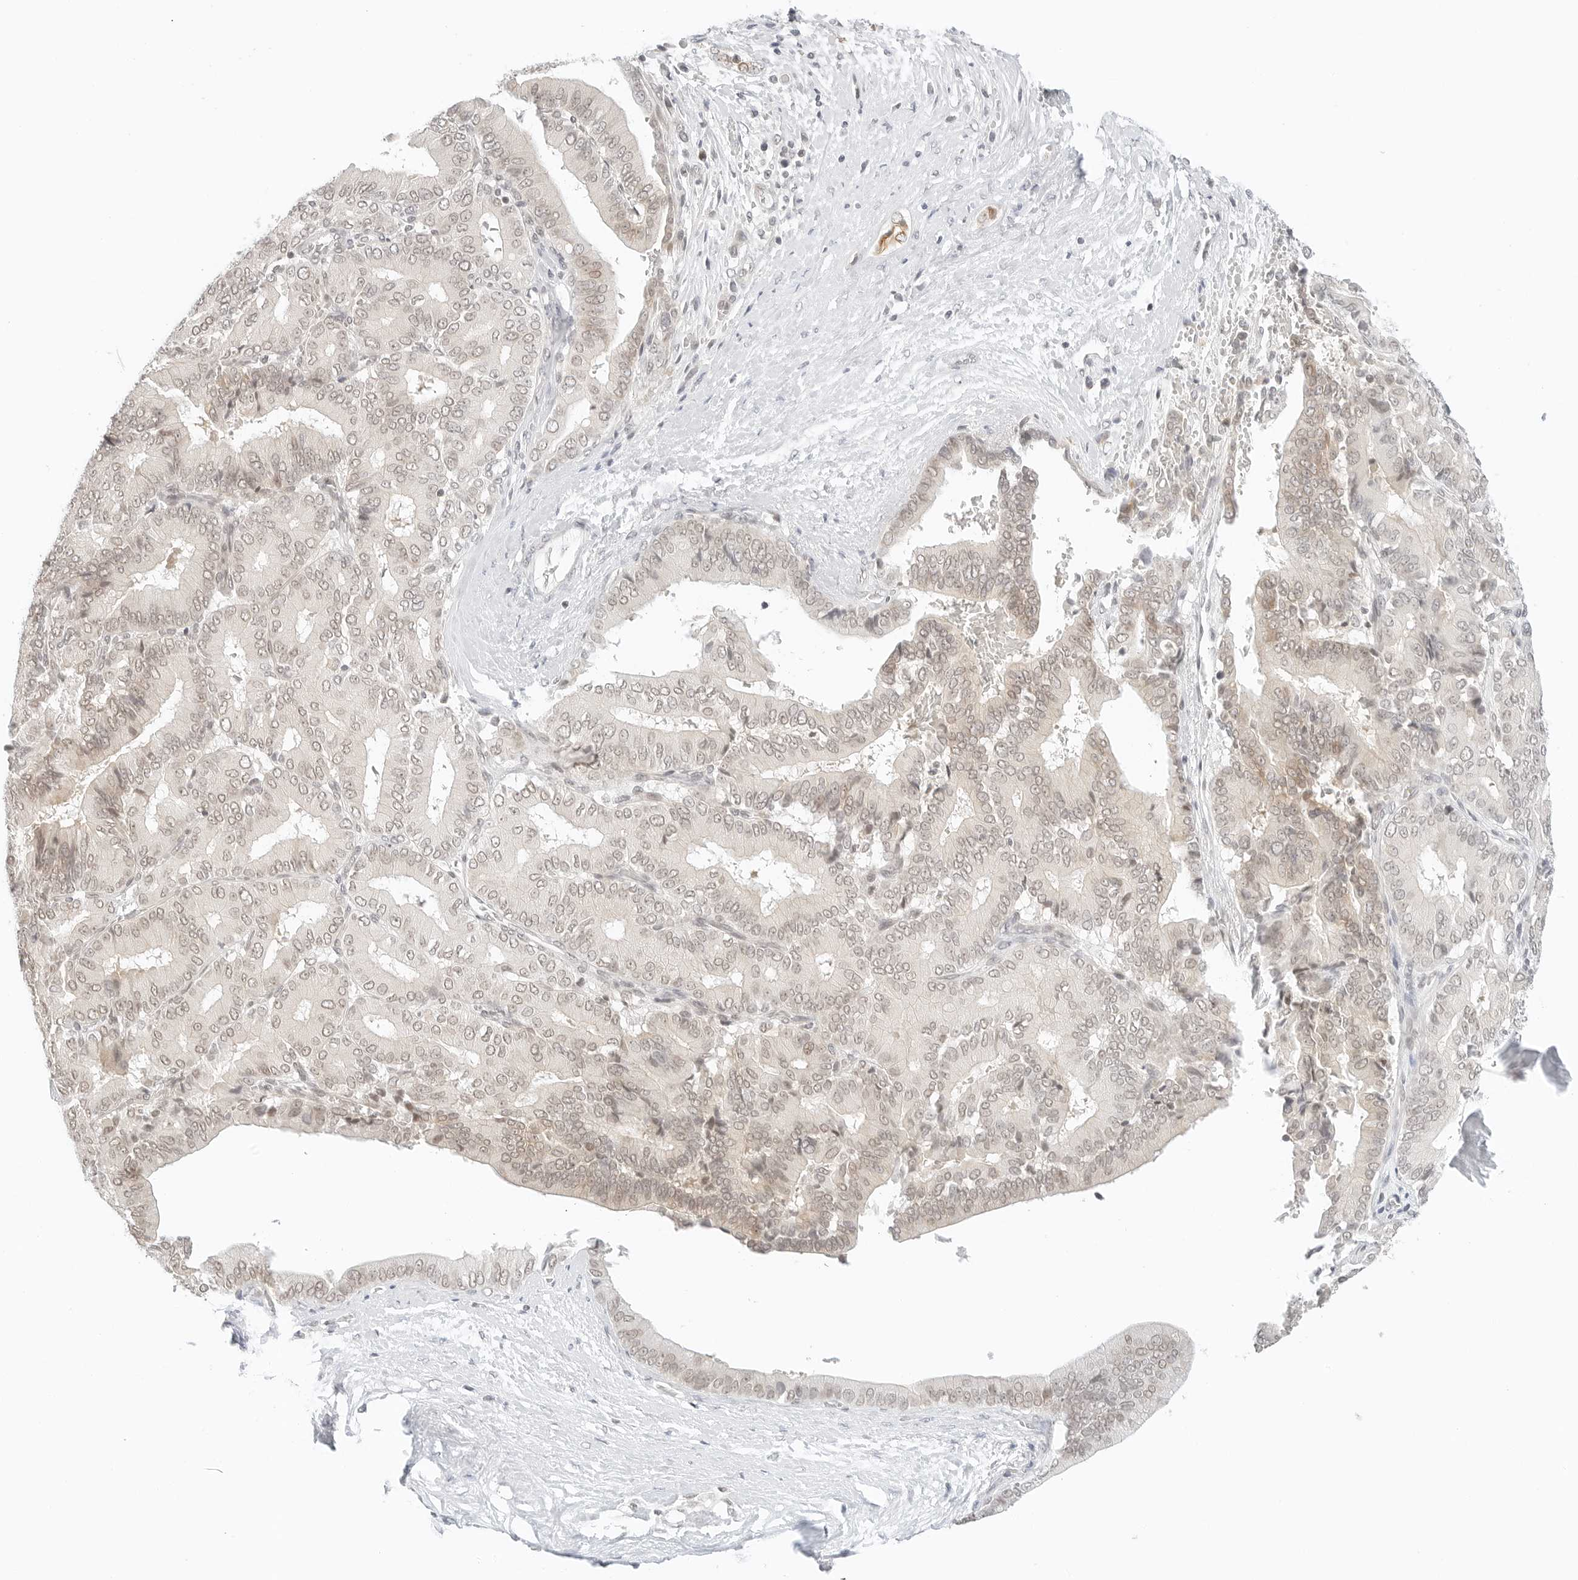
{"staining": {"intensity": "weak", "quantity": "25%-75%", "location": "cytoplasmic/membranous,nuclear"}, "tissue": "liver cancer", "cell_type": "Tumor cells", "image_type": "cancer", "snomed": [{"axis": "morphology", "description": "Cholangiocarcinoma"}, {"axis": "topography", "description": "Liver"}], "caption": "An immunohistochemistry (IHC) histopathology image of neoplastic tissue is shown. Protein staining in brown labels weak cytoplasmic/membranous and nuclear positivity in cholangiocarcinoma (liver) within tumor cells. The staining was performed using DAB (3,3'-diaminobenzidine) to visualize the protein expression in brown, while the nuclei were stained in blue with hematoxylin (Magnification: 20x).", "gene": "NEO1", "patient": {"sex": "female", "age": 75}}